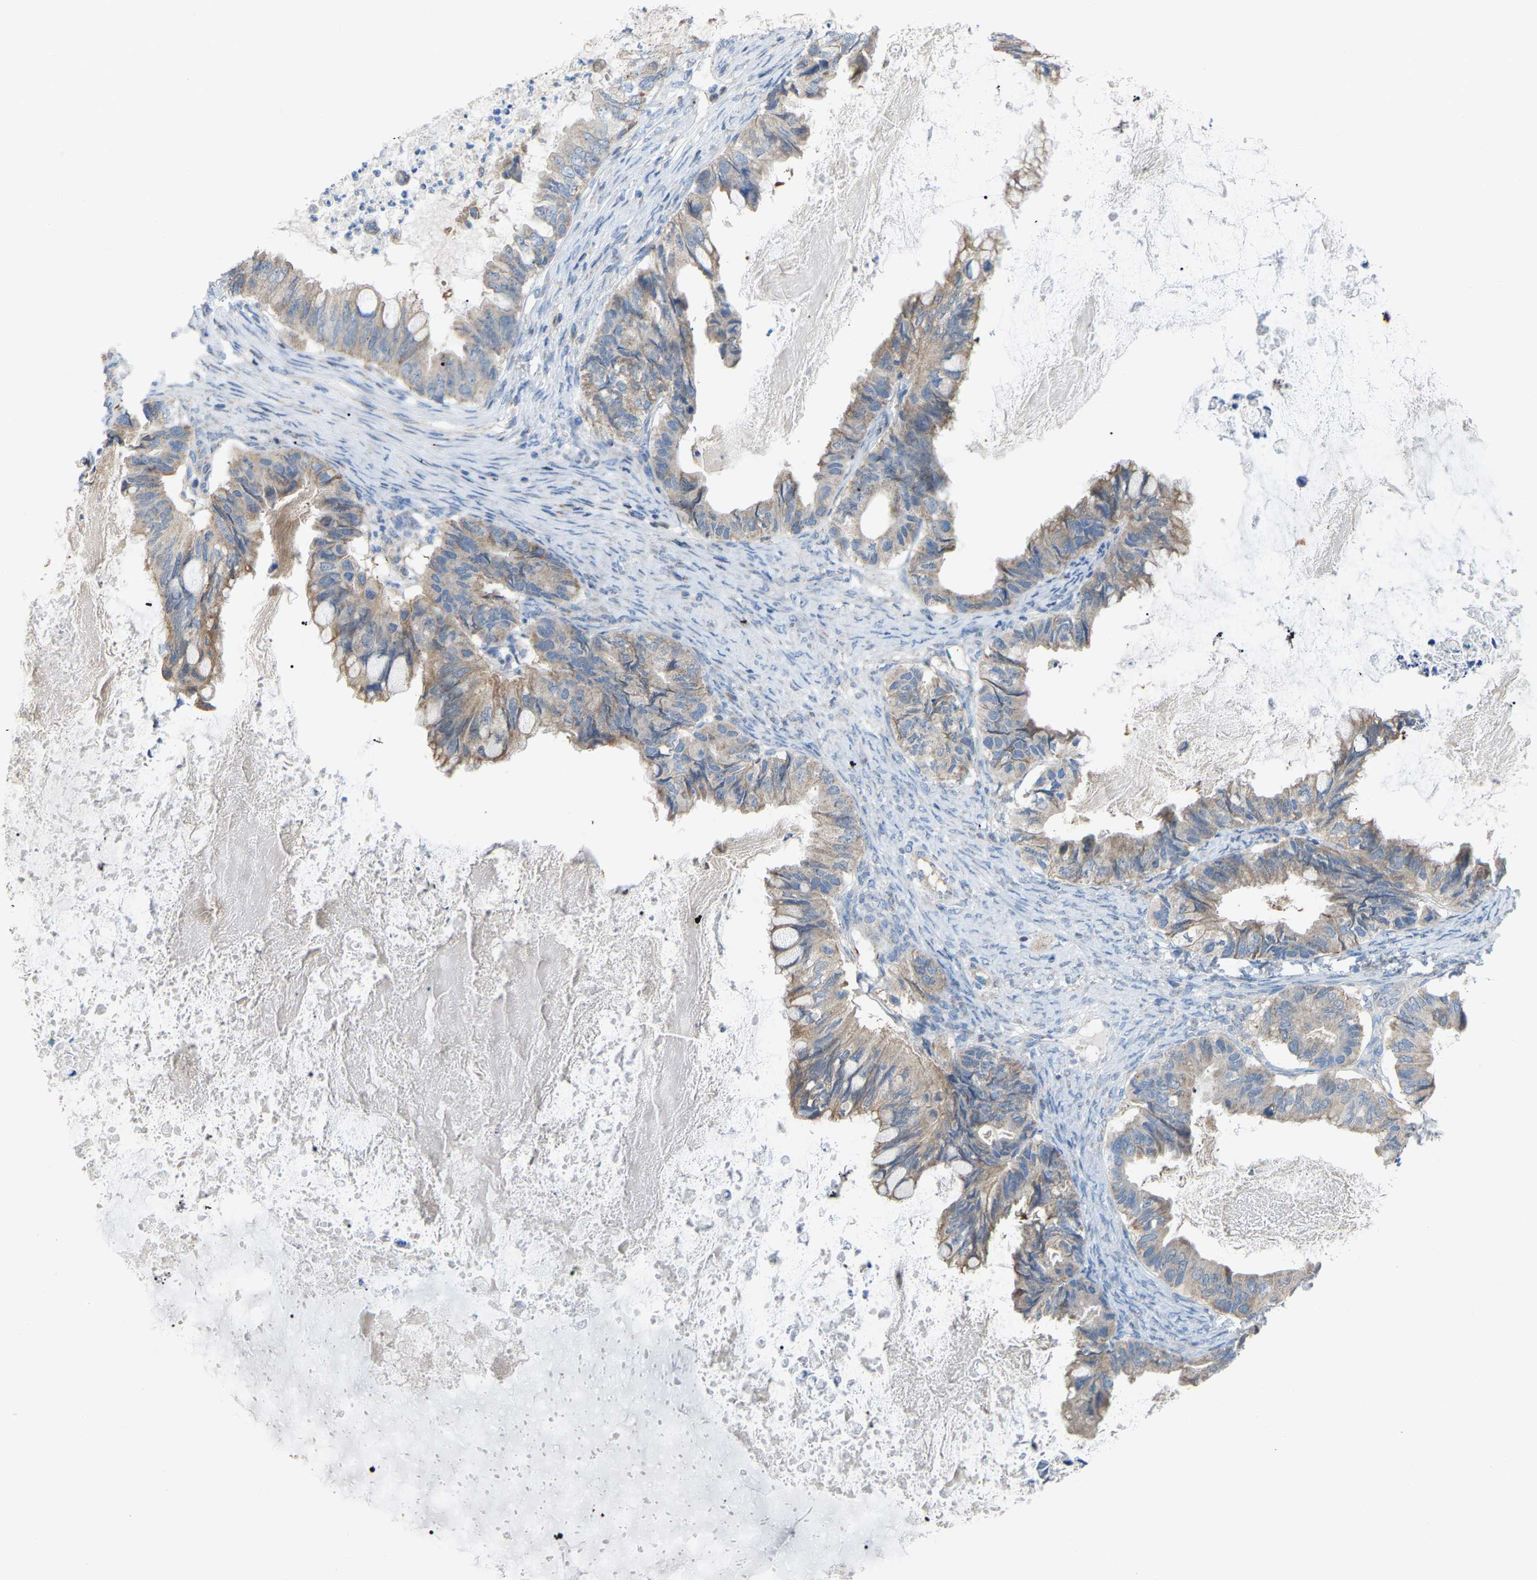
{"staining": {"intensity": "weak", "quantity": ">75%", "location": "cytoplasmic/membranous"}, "tissue": "ovarian cancer", "cell_type": "Tumor cells", "image_type": "cancer", "snomed": [{"axis": "morphology", "description": "Cystadenocarcinoma, mucinous, NOS"}, {"axis": "topography", "description": "Ovary"}], "caption": "Immunohistochemistry histopathology image of human ovarian cancer (mucinous cystadenocarcinoma) stained for a protein (brown), which exhibits low levels of weak cytoplasmic/membranous staining in approximately >75% of tumor cells.", "gene": "CROT", "patient": {"sex": "female", "age": 80}}